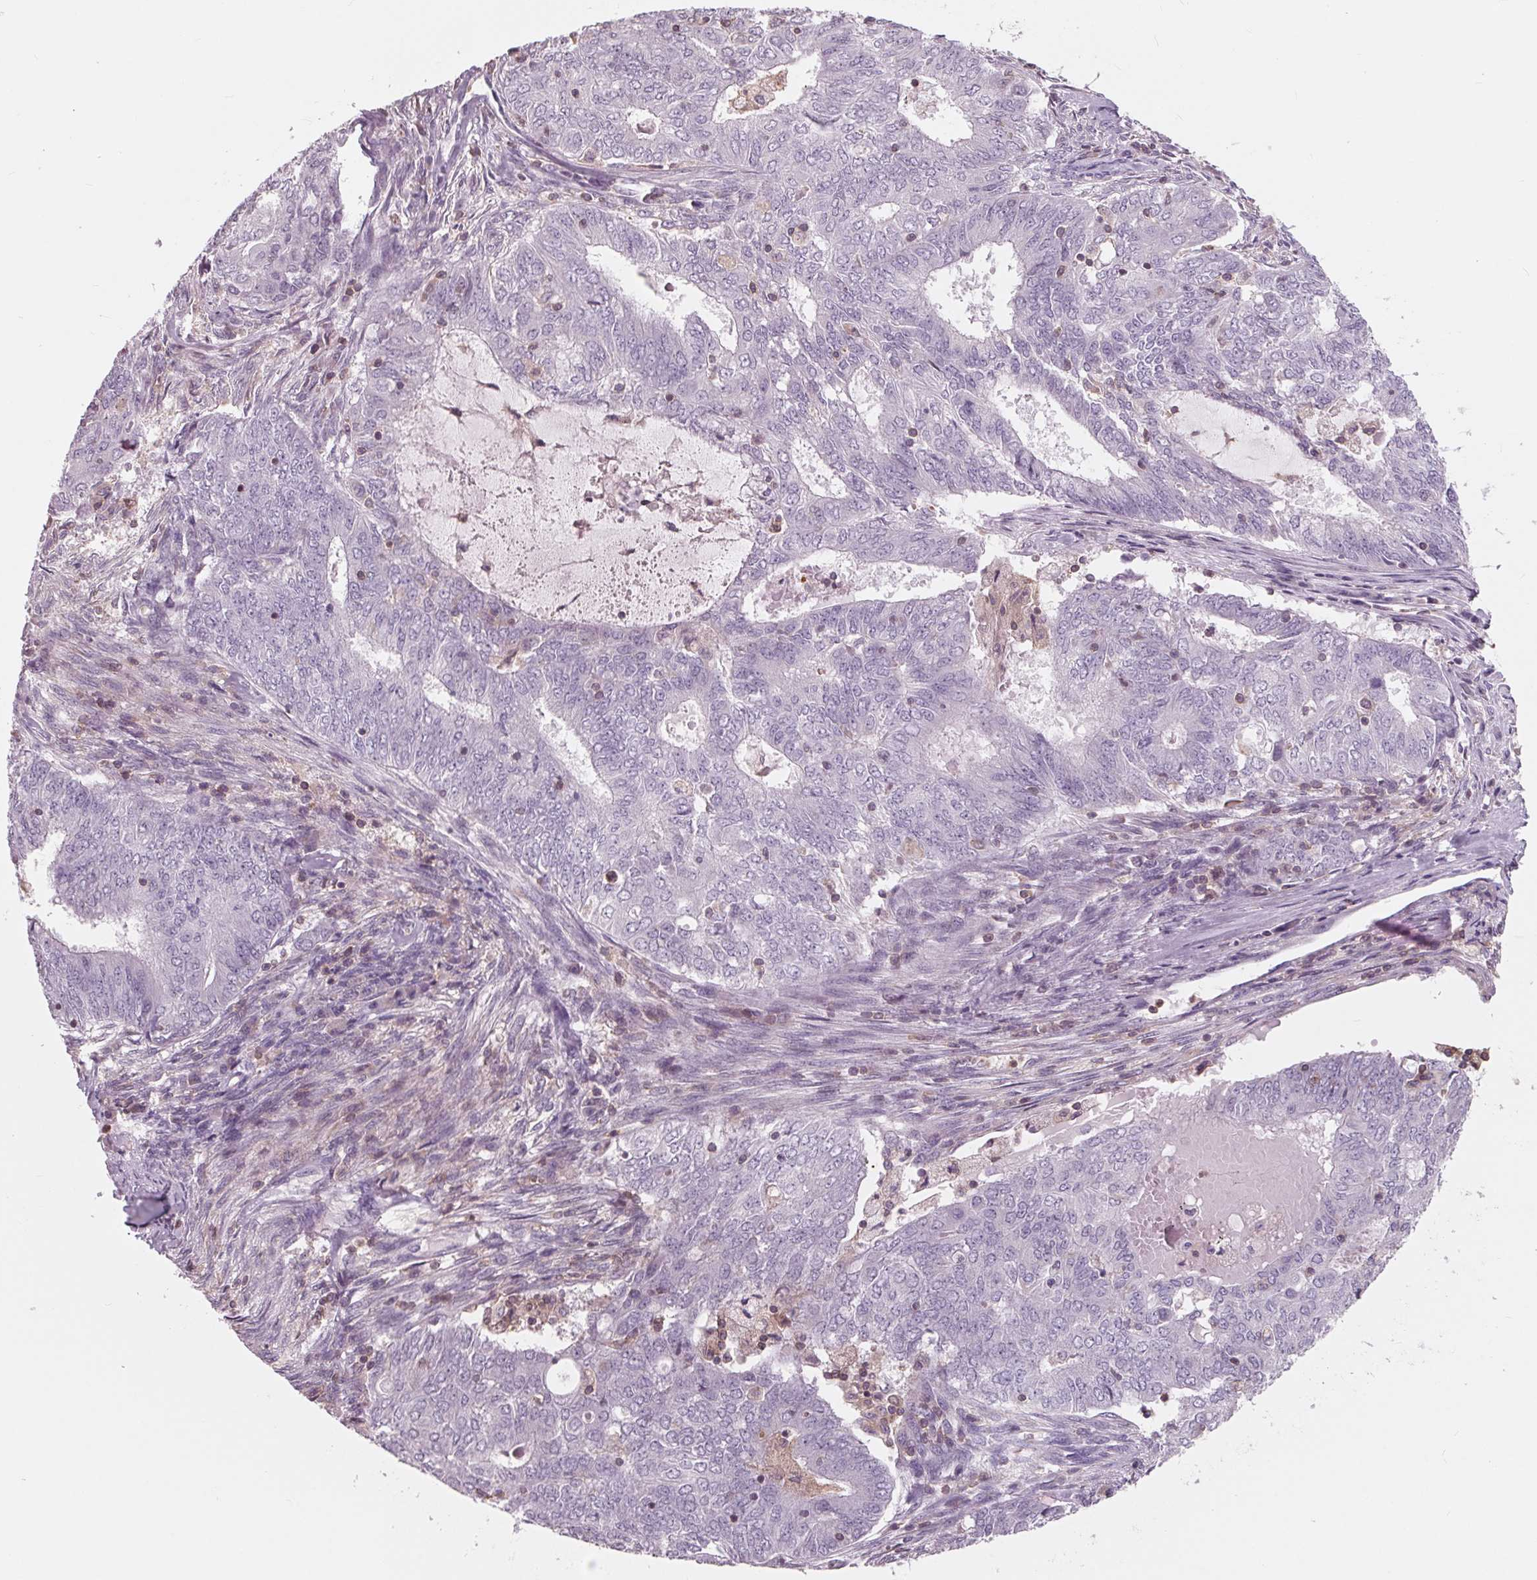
{"staining": {"intensity": "negative", "quantity": "none", "location": "none"}, "tissue": "endometrial cancer", "cell_type": "Tumor cells", "image_type": "cancer", "snomed": [{"axis": "morphology", "description": "Adenocarcinoma, NOS"}, {"axis": "topography", "description": "Endometrium"}], "caption": "Immunohistochemistry (IHC) histopathology image of neoplastic tissue: endometrial cancer (adenocarcinoma) stained with DAB (3,3'-diaminobenzidine) reveals no significant protein positivity in tumor cells. Brightfield microscopy of IHC stained with DAB (brown) and hematoxylin (blue), captured at high magnification.", "gene": "ARHGAP25", "patient": {"sex": "female", "age": 62}}